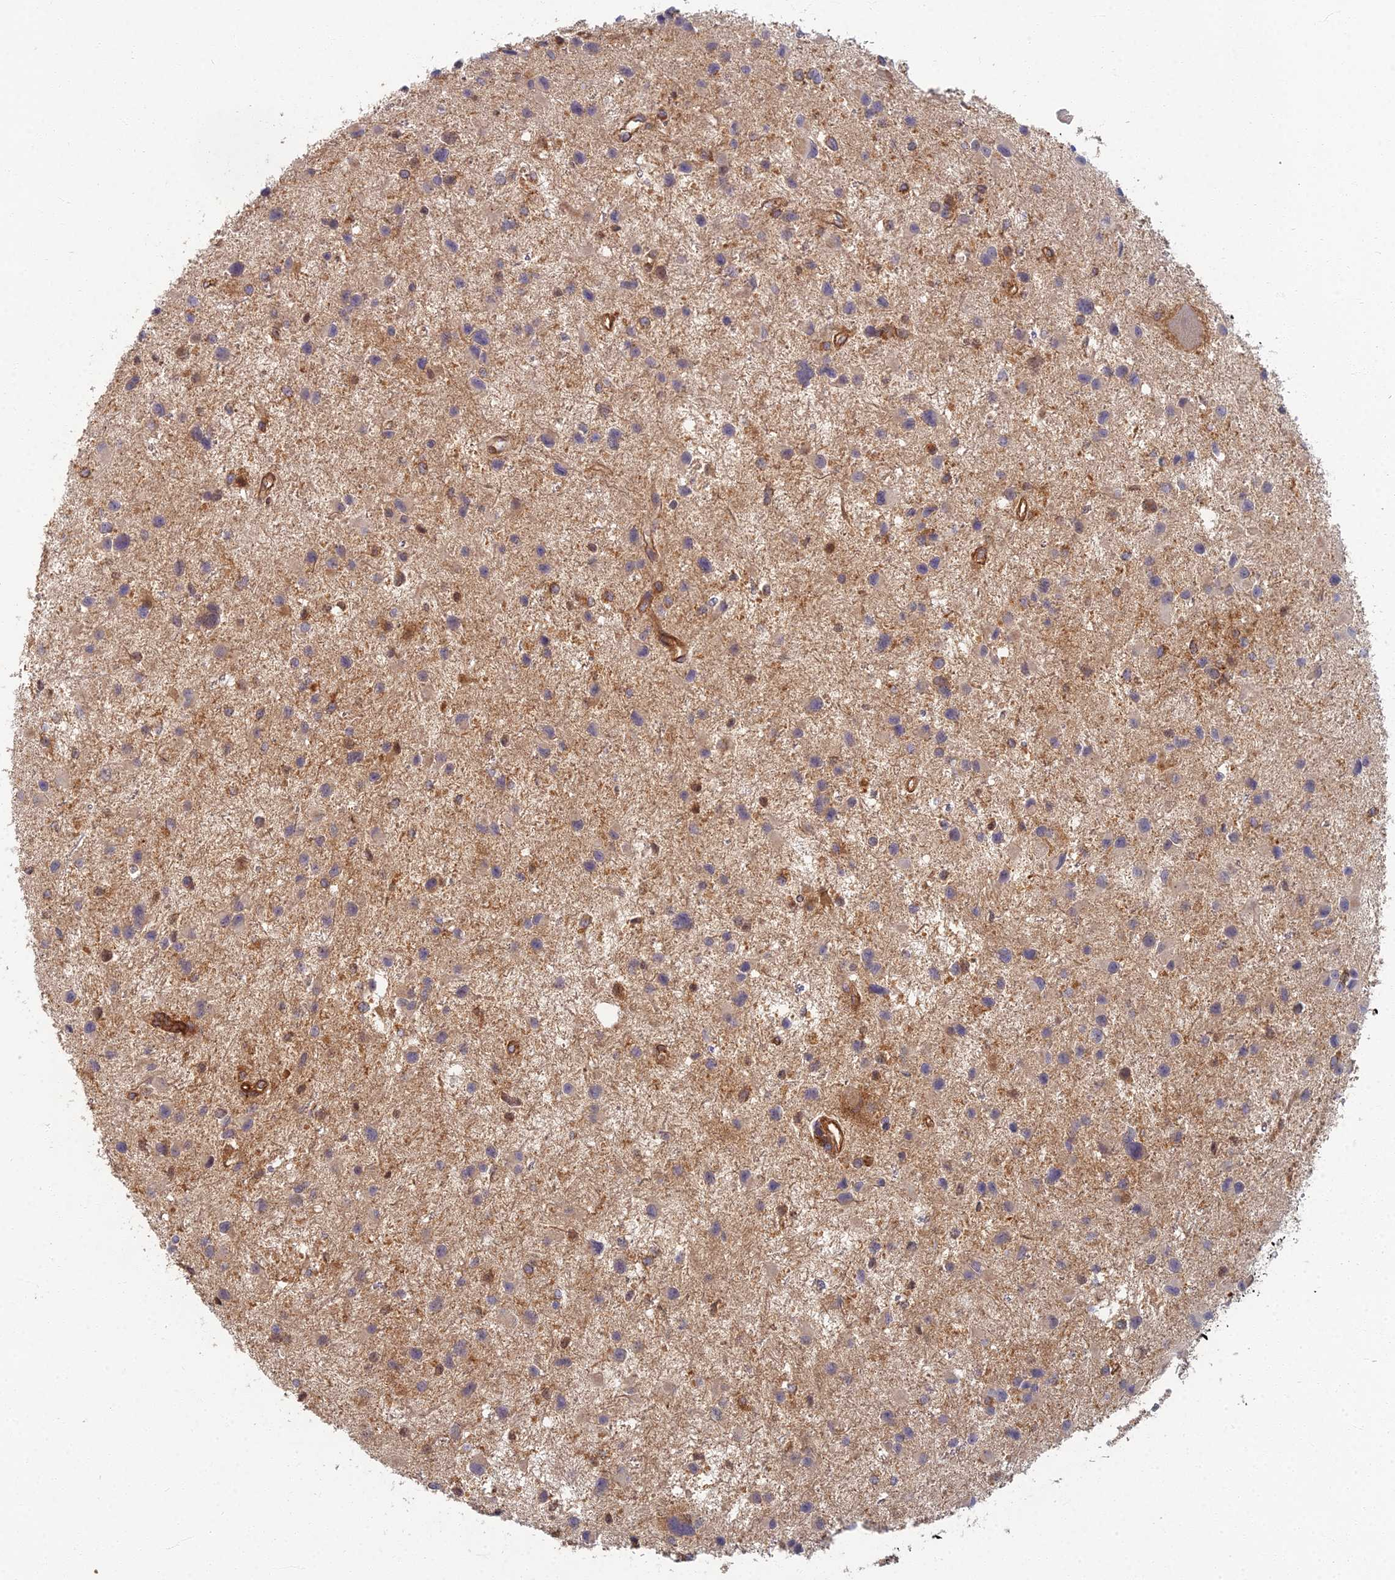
{"staining": {"intensity": "moderate", "quantity": "25%-75%", "location": "cytoplasmic/membranous"}, "tissue": "glioma", "cell_type": "Tumor cells", "image_type": "cancer", "snomed": [{"axis": "morphology", "description": "Glioma, malignant, Low grade"}, {"axis": "topography", "description": "Brain"}], "caption": "Immunohistochemical staining of glioma displays medium levels of moderate cytoplasmic/membranous positivity in approximately 25%-75% of tumor cells.", "gene": "RBSN", "patient": {"sex": "female", "age": 32}}